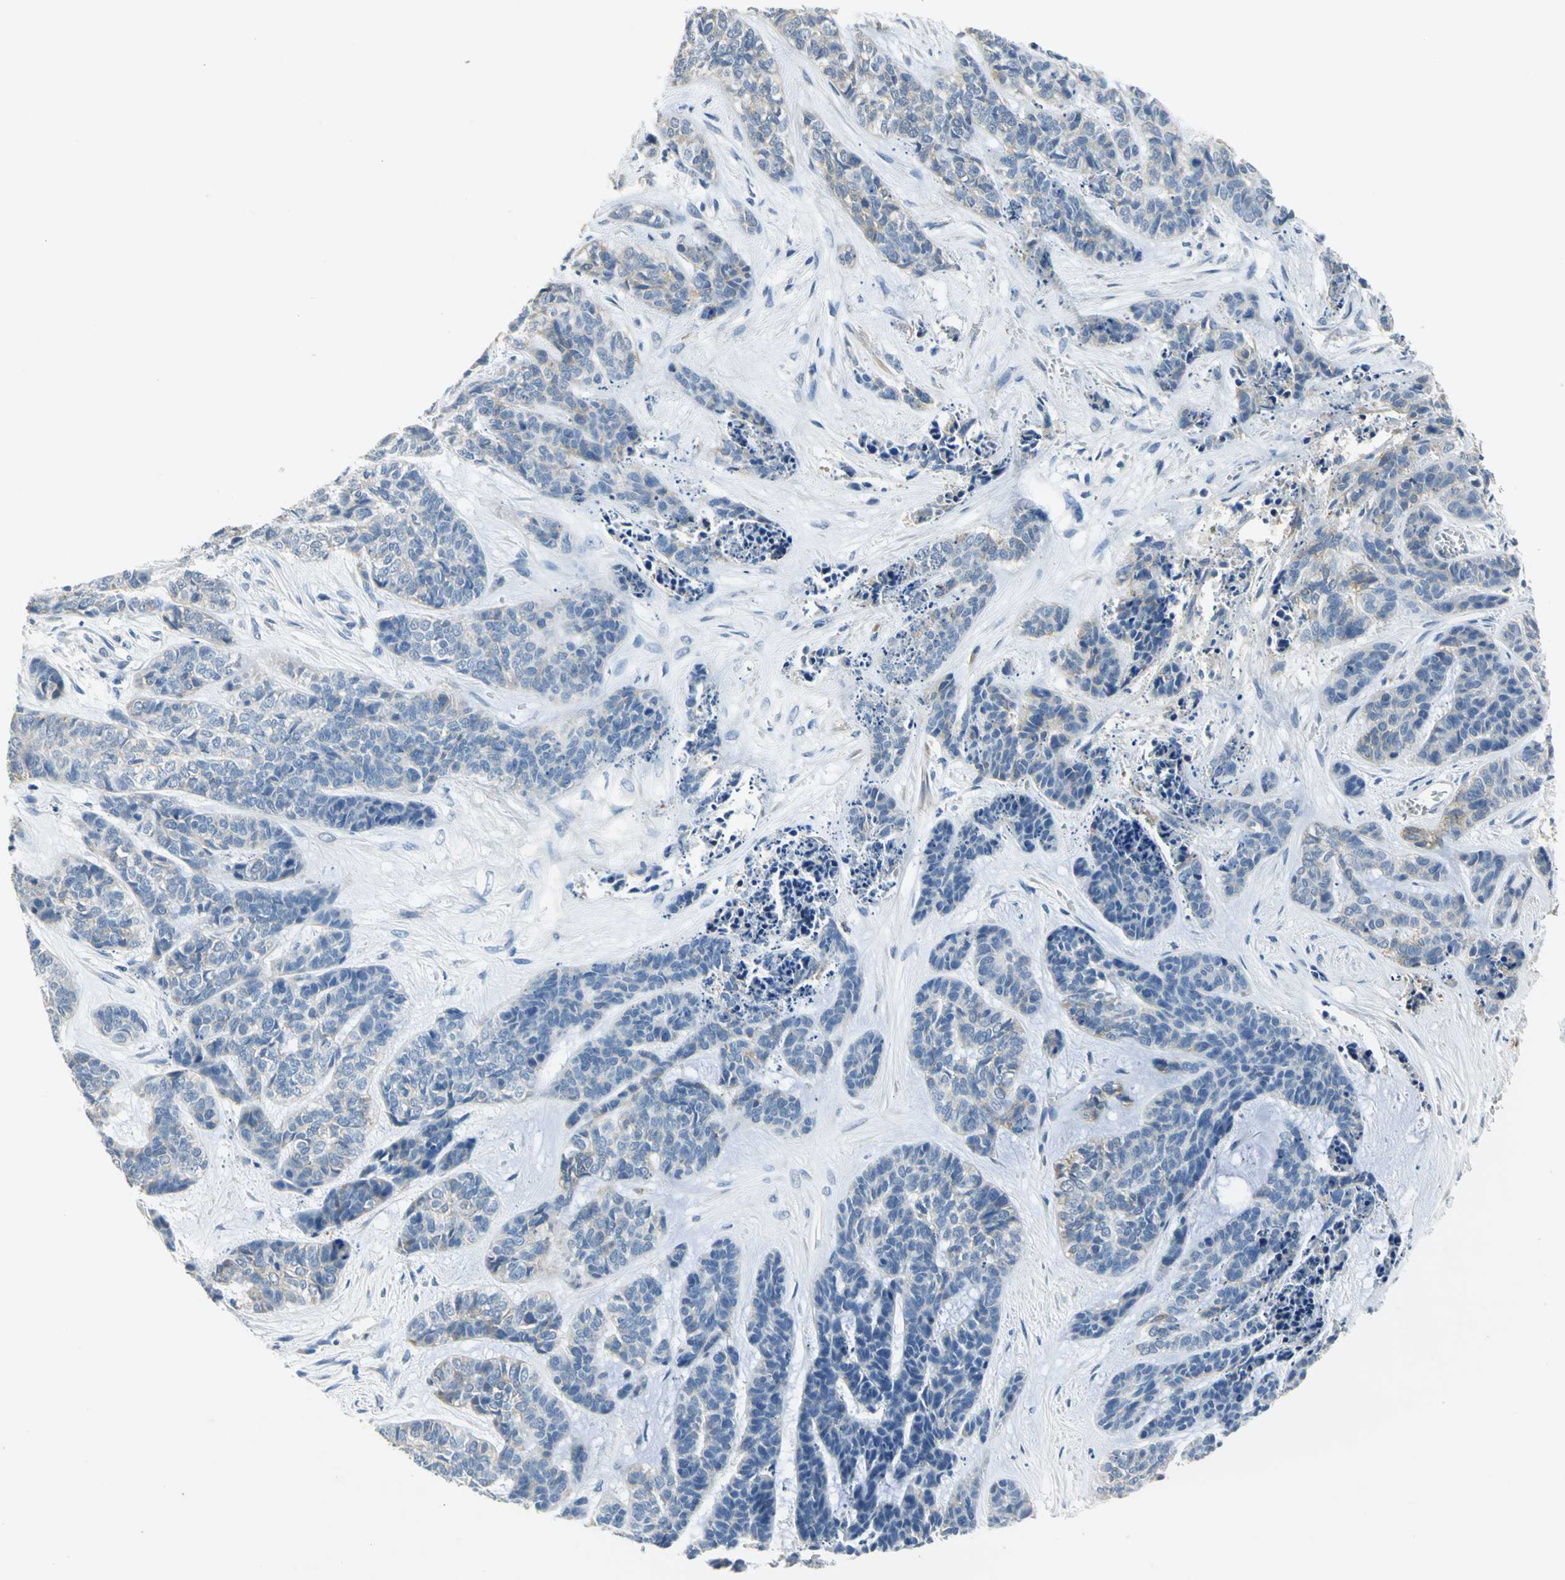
{"staining": {"intensity": "moderate", "quantity": "<25%", "location": "cytoplasmic/membranous"}, "tissue": "skin cancer", "cell_type": "Tumor cells", "image_type": "cancer", "snomed": [{"axis": "morphology", "description": "Basal cell carcinoma"}, {"axis": "topography", "description": "Skin"}], "caption": "Protein expression analysis of skin basal cell carcinoma demonstrates moderate cytoplasmic/membranous expression in approximately <25% of tumor cells. (Stains: DAB (3,3'-diaminobenzidine) in brown, nuclei in blue, Microscopy: brightfield microscopy at high magnification).", "gene": "GYG2", "patient": {"sex": "female", "age": 64}}